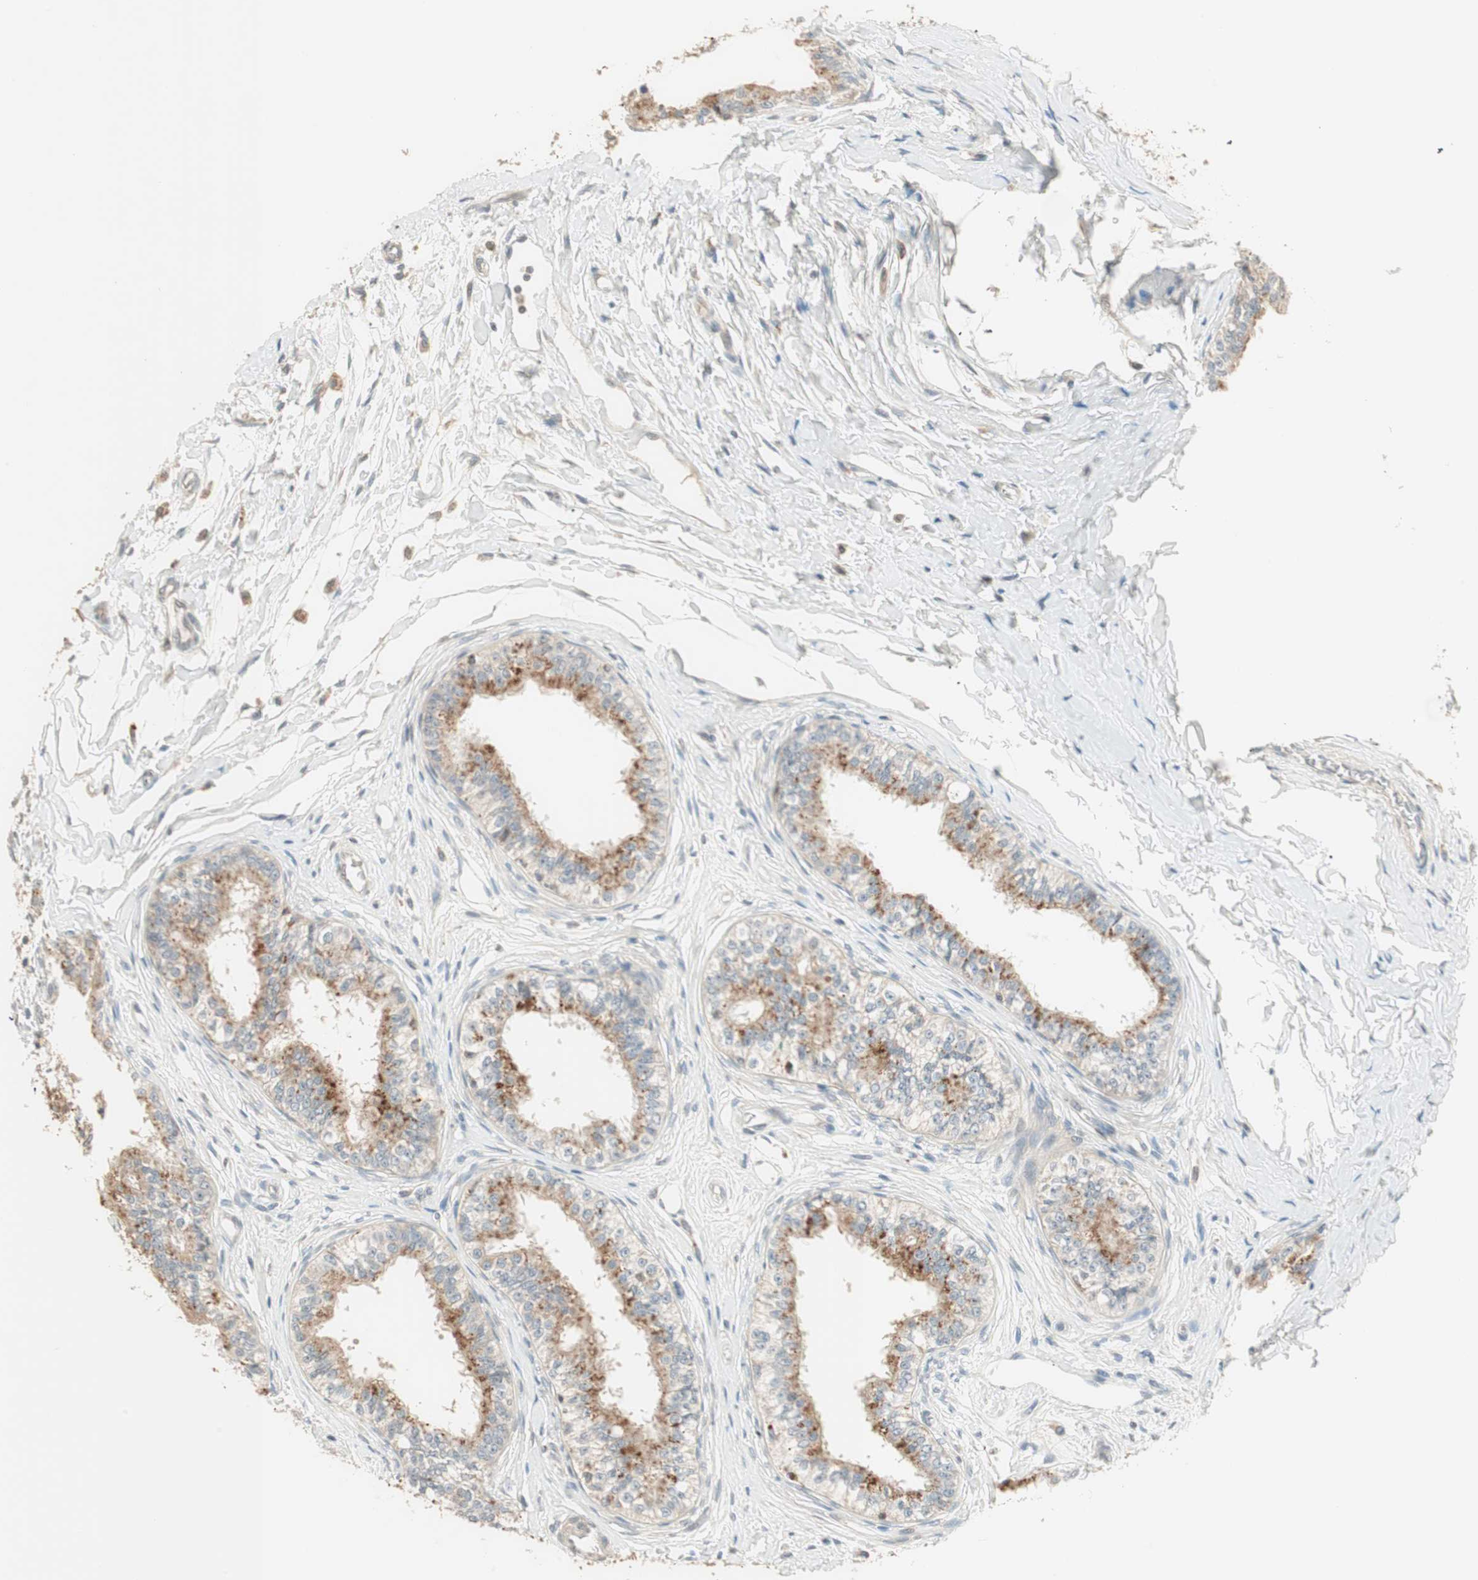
{"staining": {"intensity": "moderate", "quantity": ">75%", "location": "cytoplasmic/membranous"}, "tissue": "epididymis", "cell_type": "Glandular cells", "image_type": "normal", "snomed": [{"axis": "morphology", "description": "Normal tissue, NOS"}, {"axis": "morphology", "description": "Adenocarcinoma, metastatic, NOS"}, {"axis": "topography", "description": "Testis"}, {"axis": "topography", "description": "Epididymis"}], "caption": "Approximately >75% of glandular cells in benign epididymis display moderate cytoplasmic/membranous protein positivity as visualized by brown immunohistochemical staining.", "gene": "SFRP1", "patient": {"sex": "male", "age": 26}}